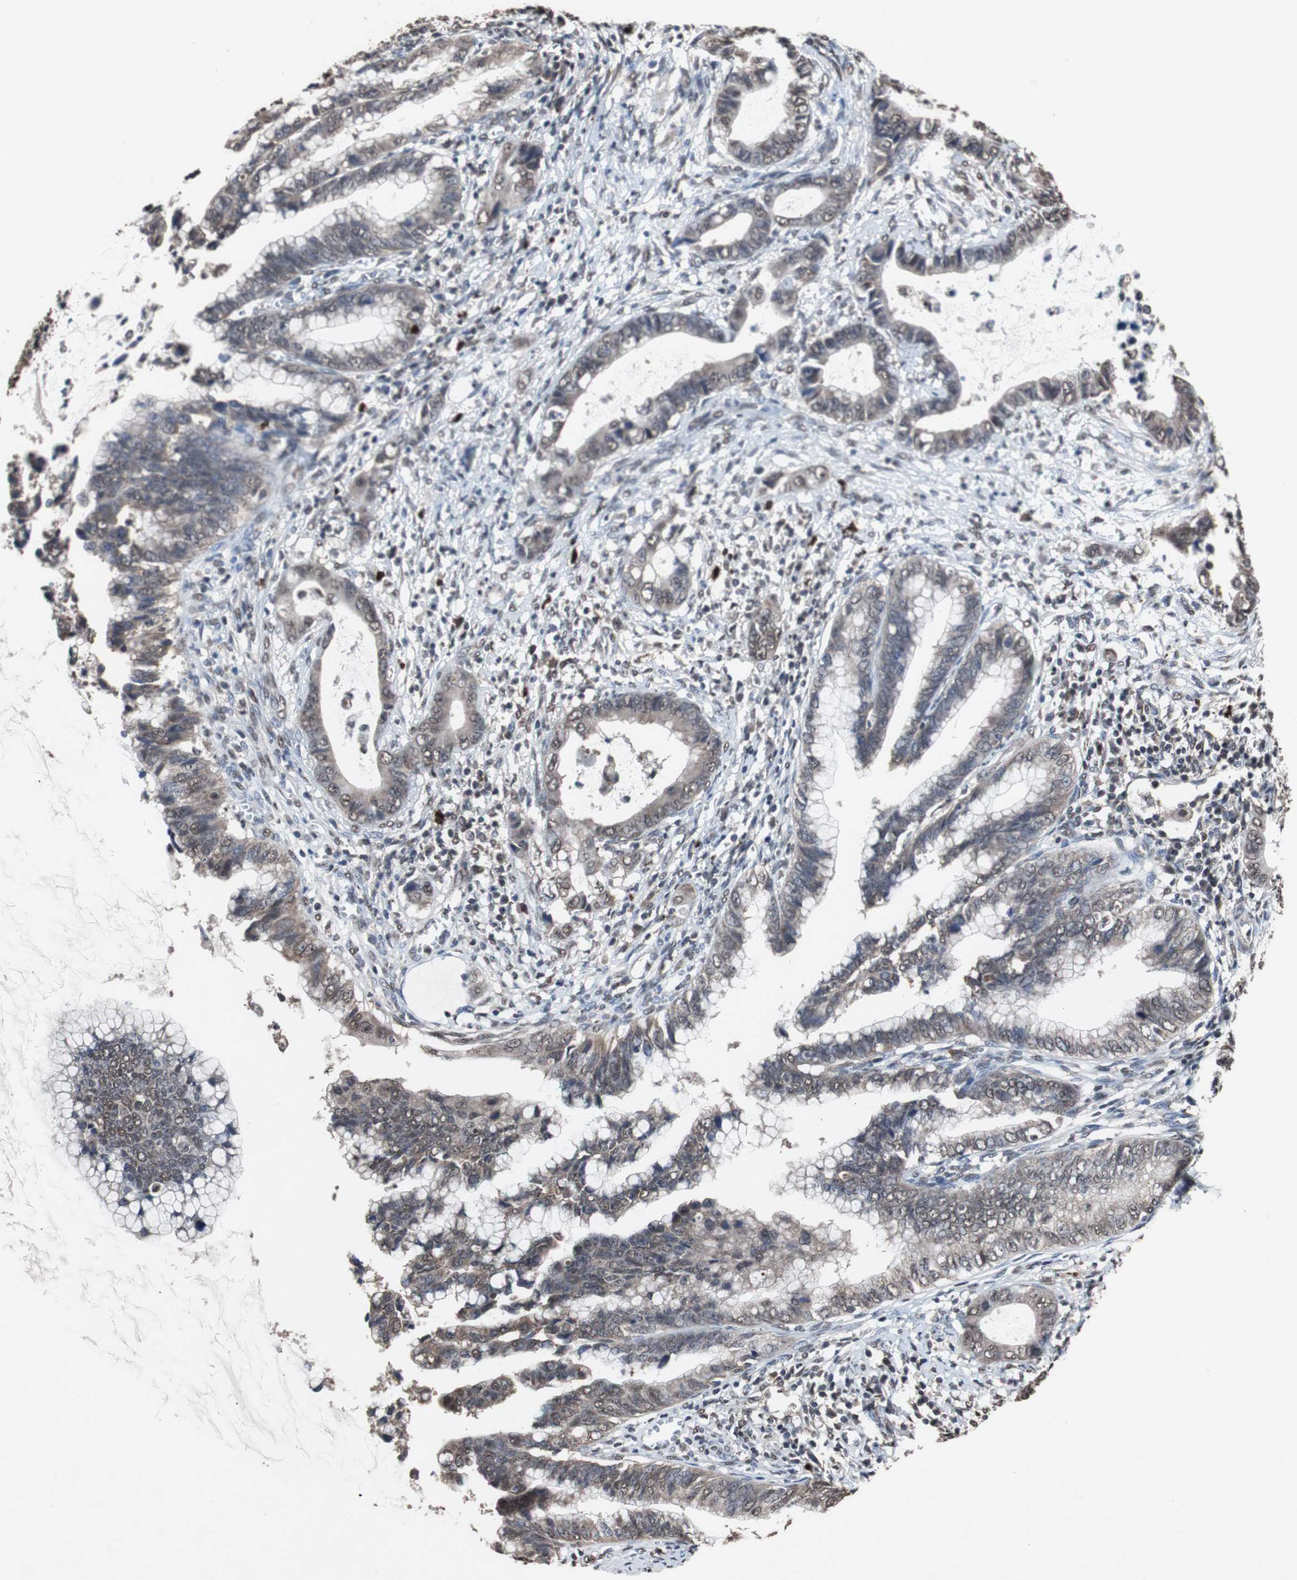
{"staining": {"intensity": "weak", "quantity": ">75%", "location": "cytoplasmic/membranous,nuclear"}, "tissue": "cervical cancer", "cell_type": "Tumor cells", "image_type": "cancer", "snomed": [{"axis": "morphology", "description": "Adenocarcinoma, NOS"}, {"axis": "topography", "description": "Cervix"}], "caption": "Tumor cells demonstrate low levels of weak cytoplasmic/membranous and nuclear positivity in about >75% of cells in human adenocarcinoma (cervical).", "gene": "MED27", "patient": {"sex": "female", "age": 44}}